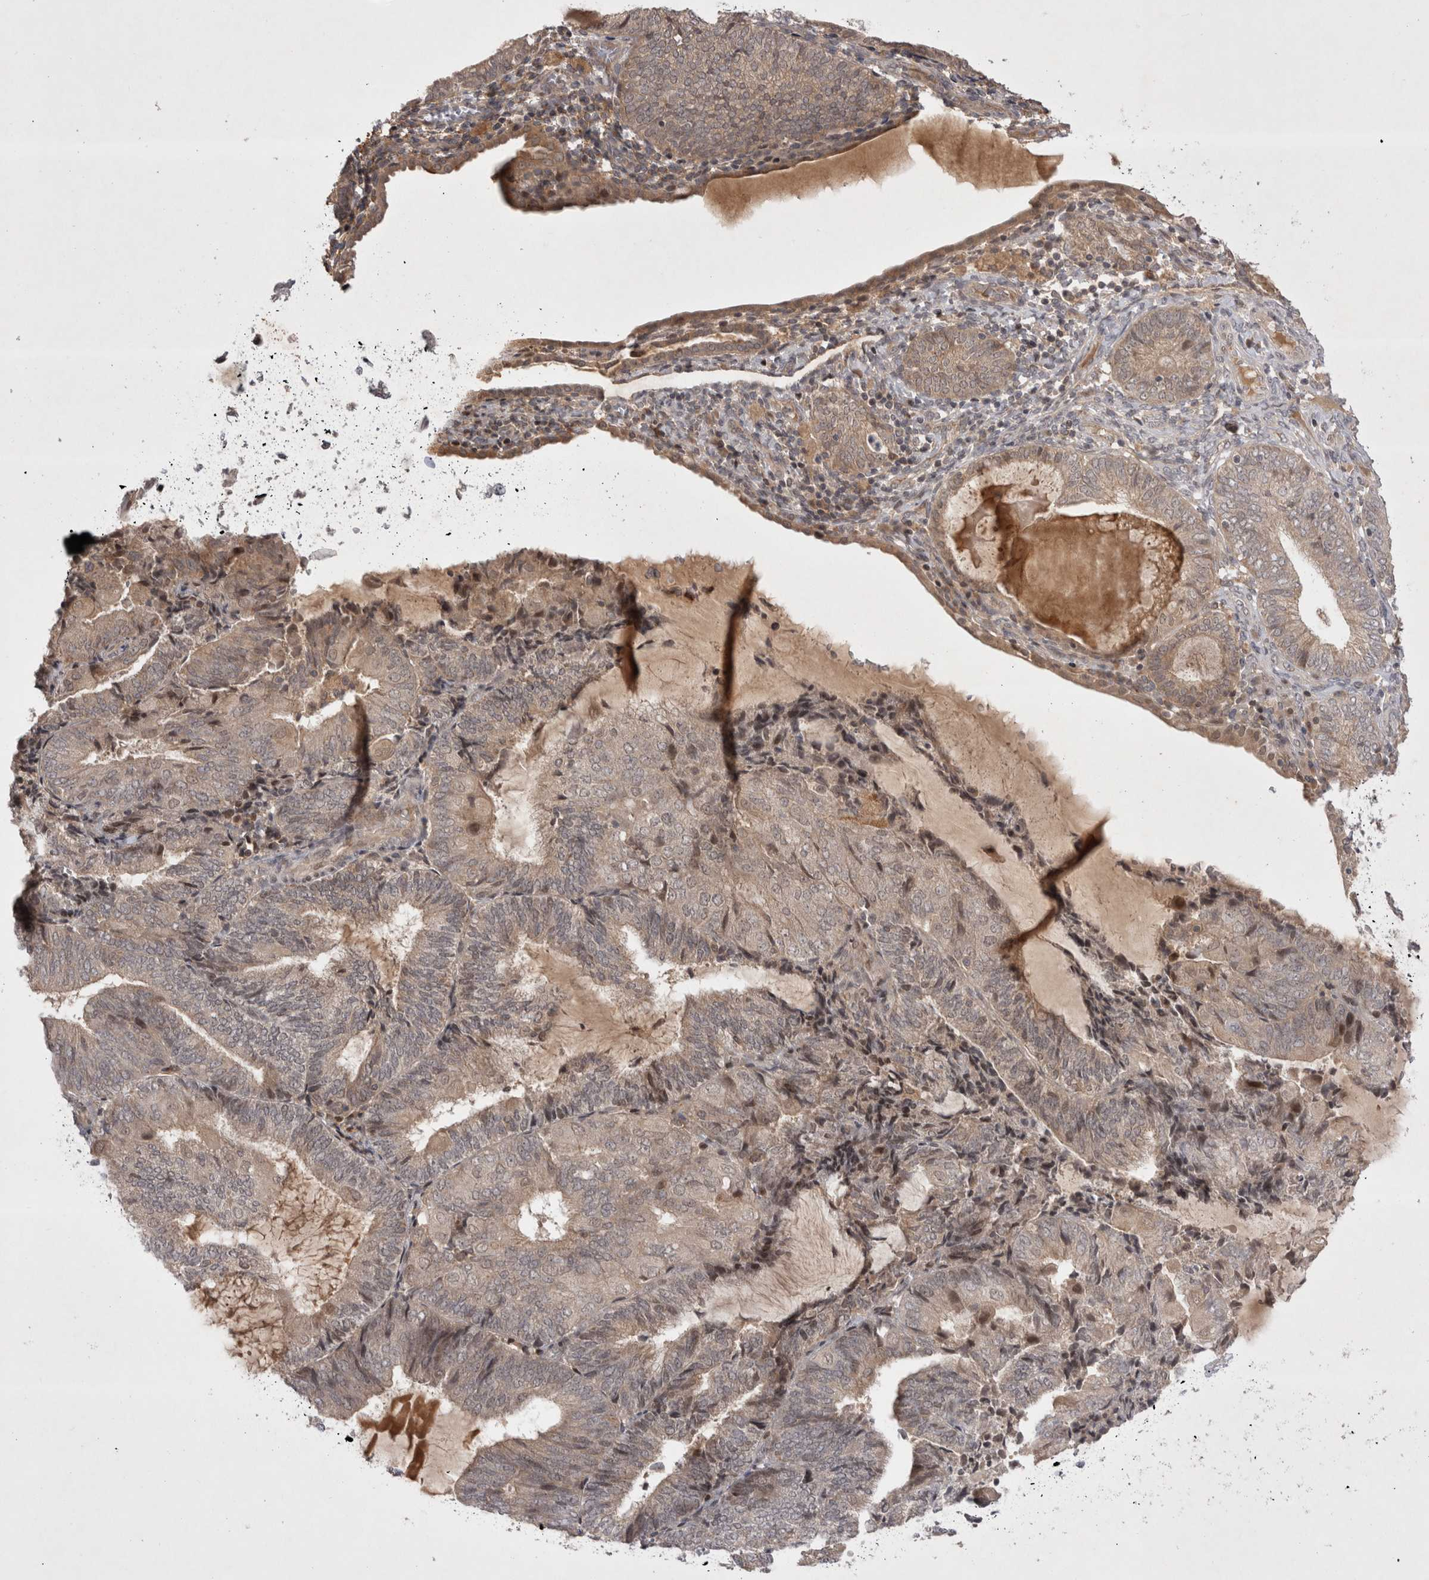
{"staining": {"intensity": "weak", "quantity": "<25%", "location": "cytoplasmic/membranous,nuclear"}, "tissue": "endometrial cancer", "cell_type": "Tumor cells", "image_type": "cancer", "snomed": [{"axis": "morphology", "description": "Adenocarcinoma, NOS"}, {"axis": "topography", "description": "Endometrium"}], "caption": "This is a micrograph of immunohistochemistry staining of endometrial cancer, which shows no expression in tumor cells. Brightfield microscopy of immunohistochemistry (IHC) stained with DAB (brown) and hematoxylin (blue), captured at high magnification.", "gene": "PLEKHM1", "patient": {"sex": "female", "age": 81}}